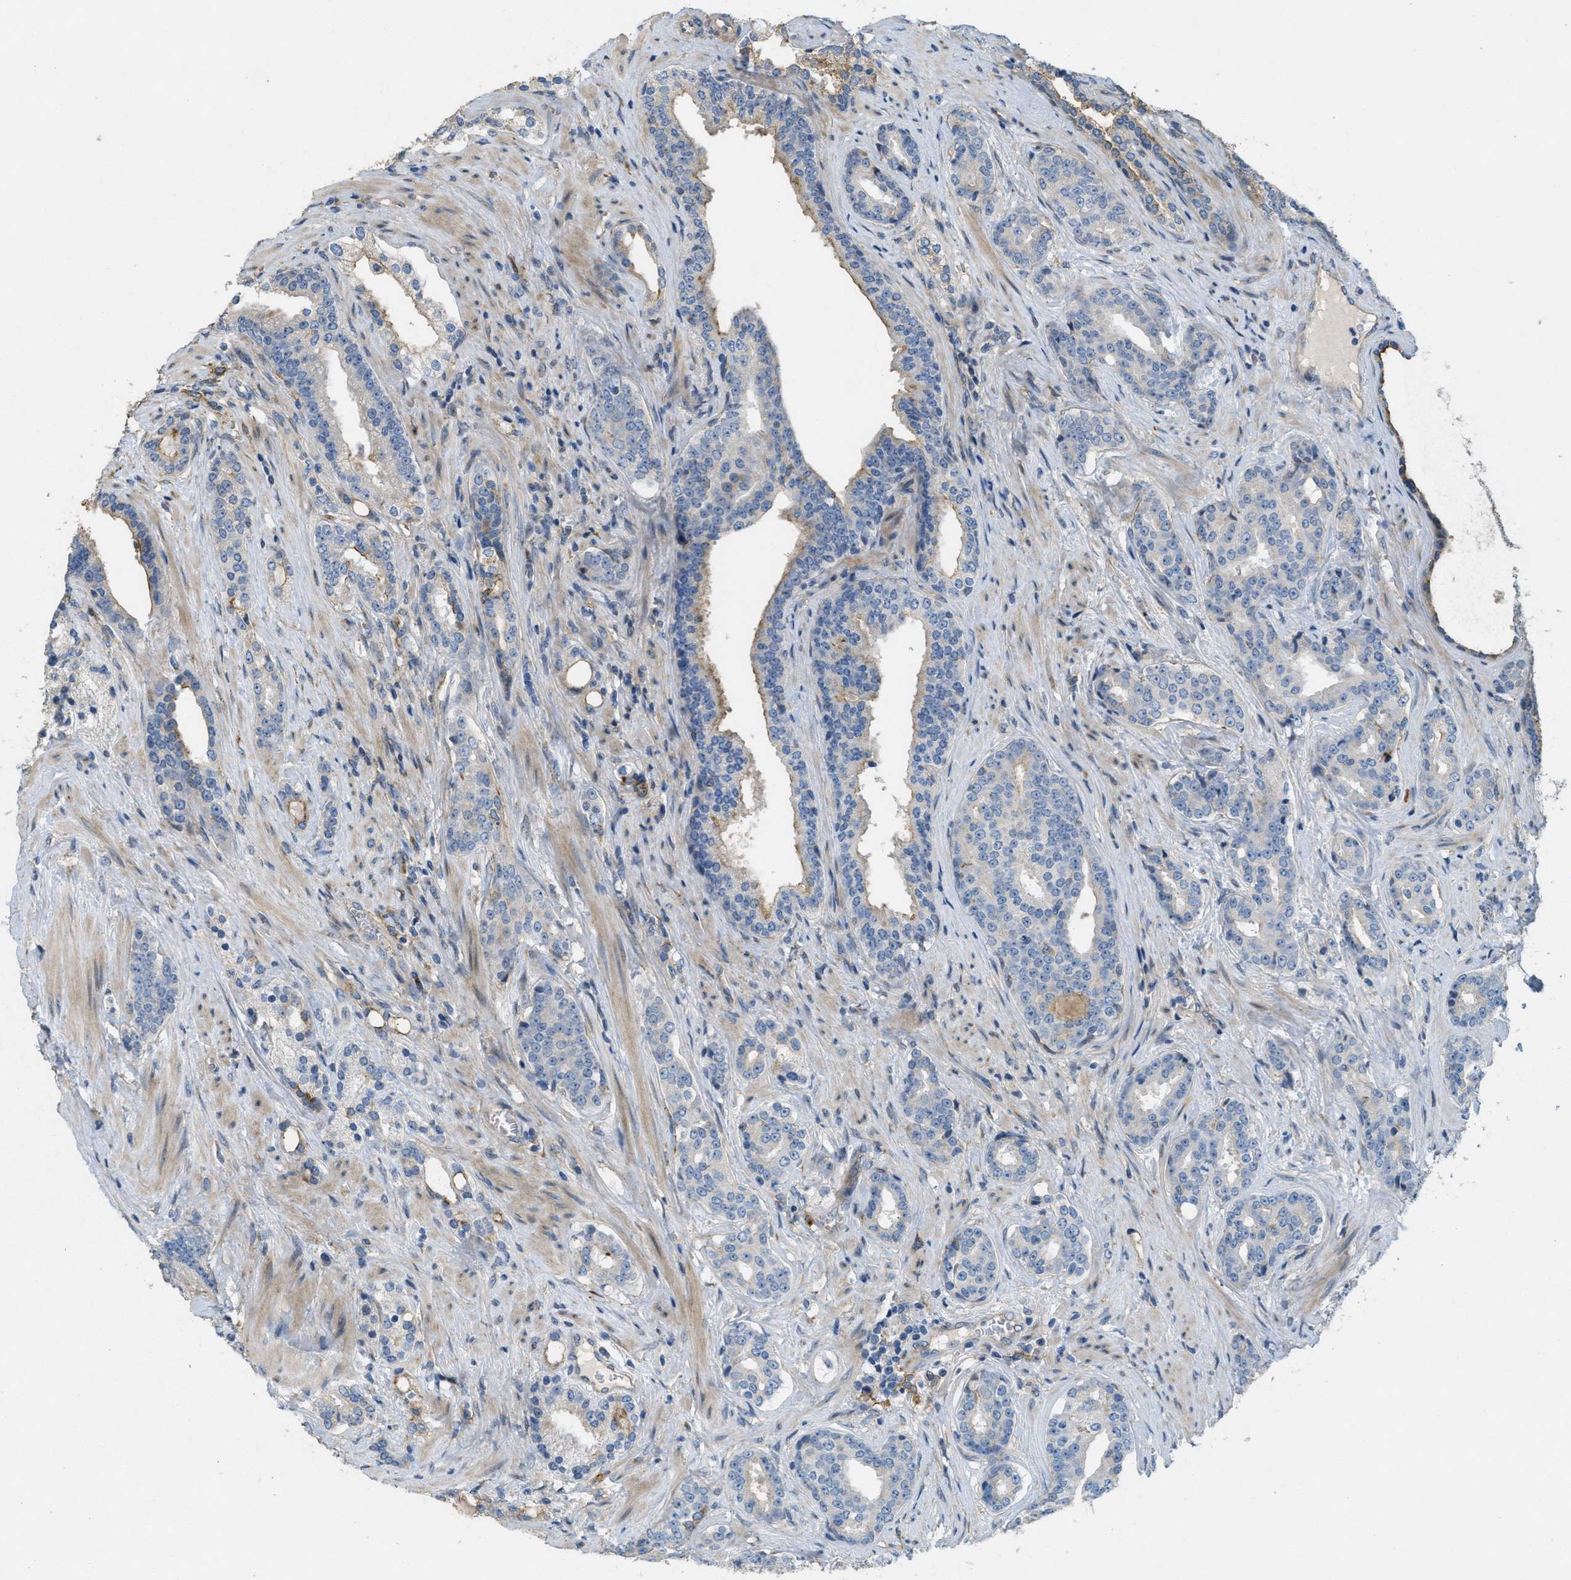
{"staining": {"intensity": "negative", "quantity": "none", "location": "none"}, "tissue": "prostate cancer", "cell_type": "Tumor cells", "image_type": "cancer", "snomed": [{"axis": "morphology", "description": "Adenocarcinoma, High grade"}, {"axis": "topography", "description": "Prostate"}], "caption": "Tumor cells are negative for protein expression in human prostate cancer.", "gene": "ADCY5", "patient": {"sex": "male", "age": 71}}